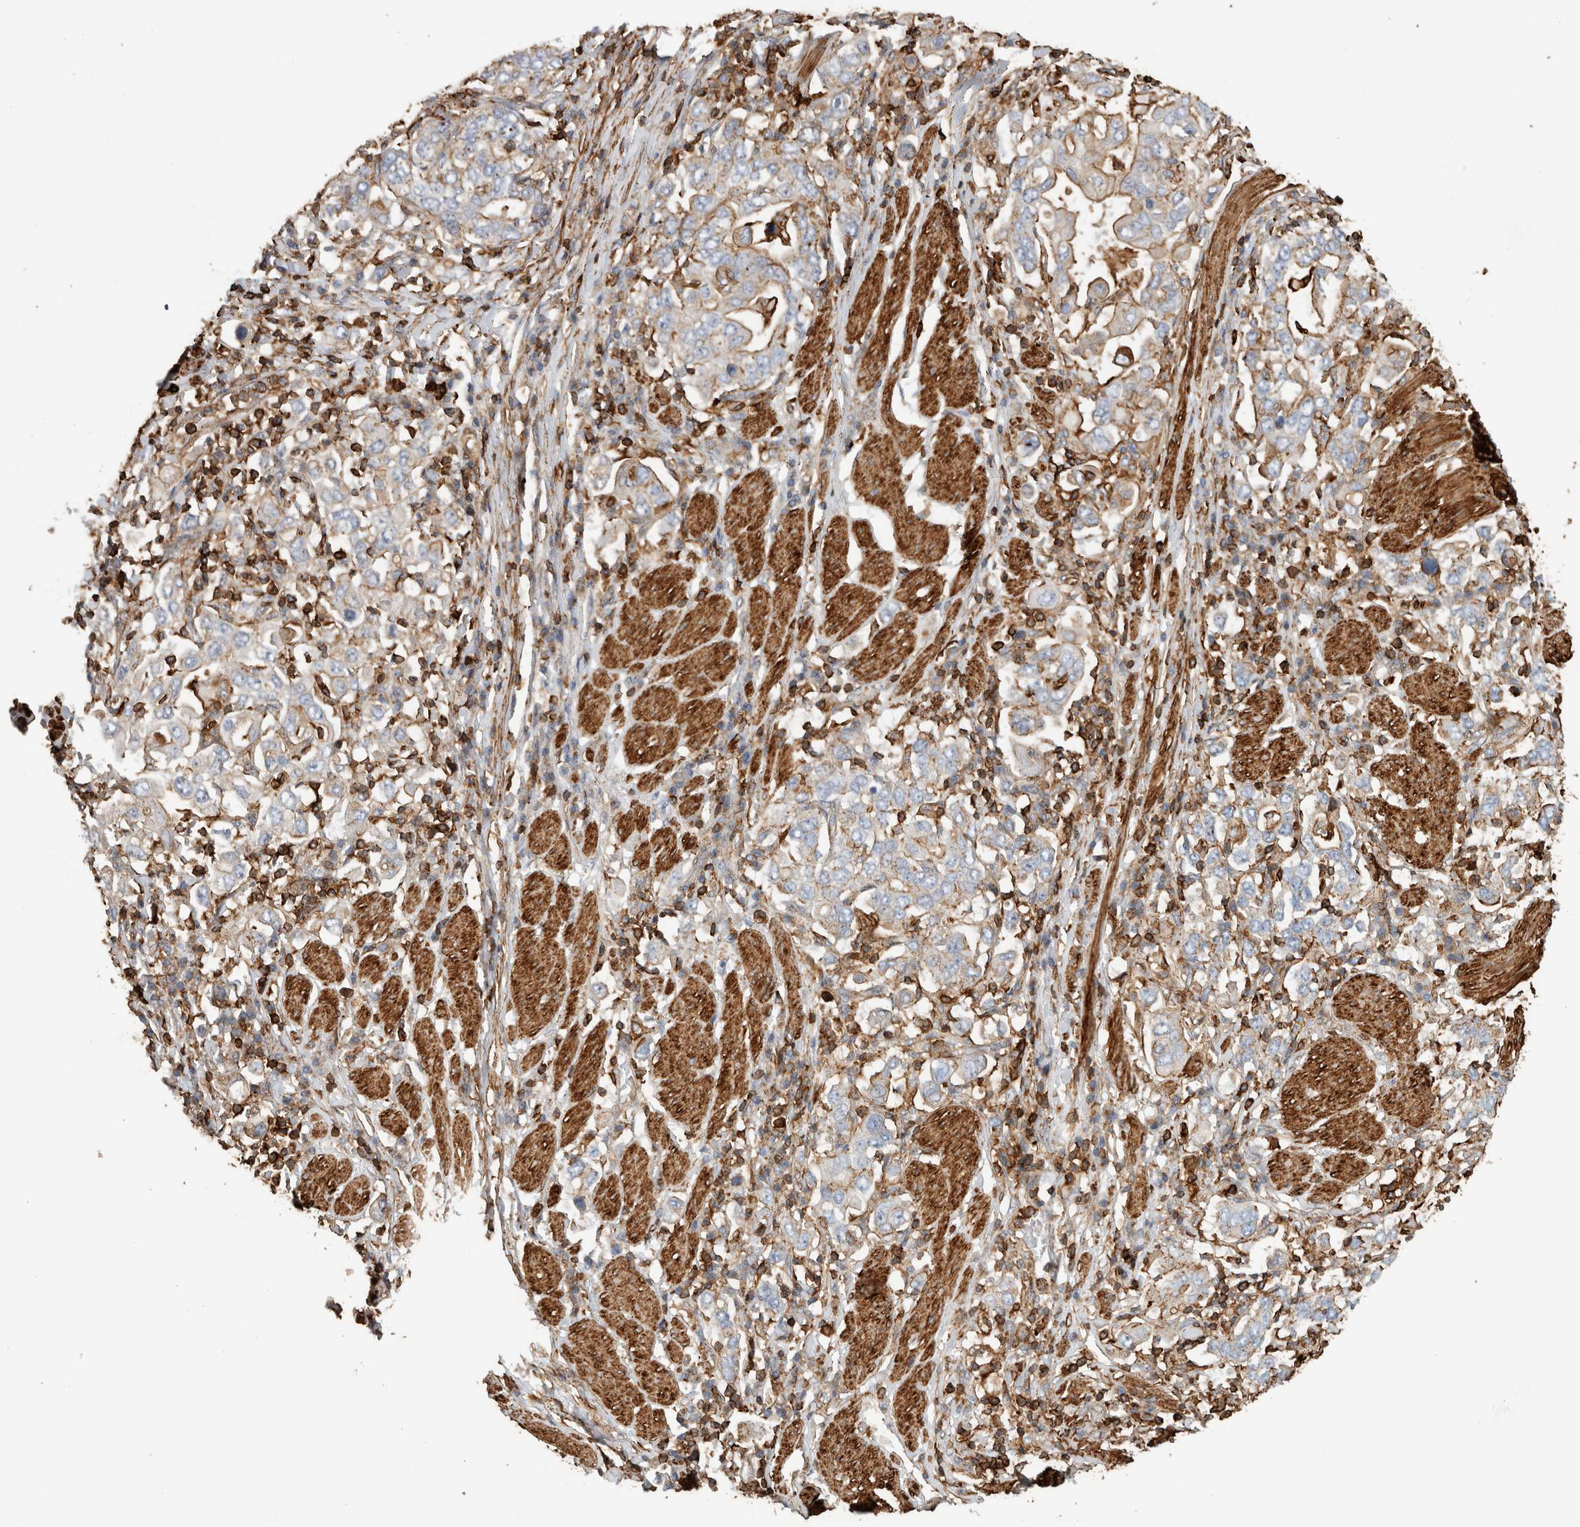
{"staining": {"intensity": "moderate", "quantity": "<25%", "location": "cytoplasmic/membranous"}, "tissue": "stomach cancer", "cell_type": "Tumor cells", "image_type": "cancer", "snomed": [{"axis": "morphology", "description": "Adenocarcinoma, NOS"}, {"axis": "topography", "description": "Stomach, upper"}], "caption": "An immunohistochemistry micrograph of neoplastic tissue is shown. Protein staining in brown highlights moderate cytoplasmic/membranous positivity in stomach cancer within tumor cells.", "gene": "GPER1", "patient": {"sex": "male", "age": 62}}